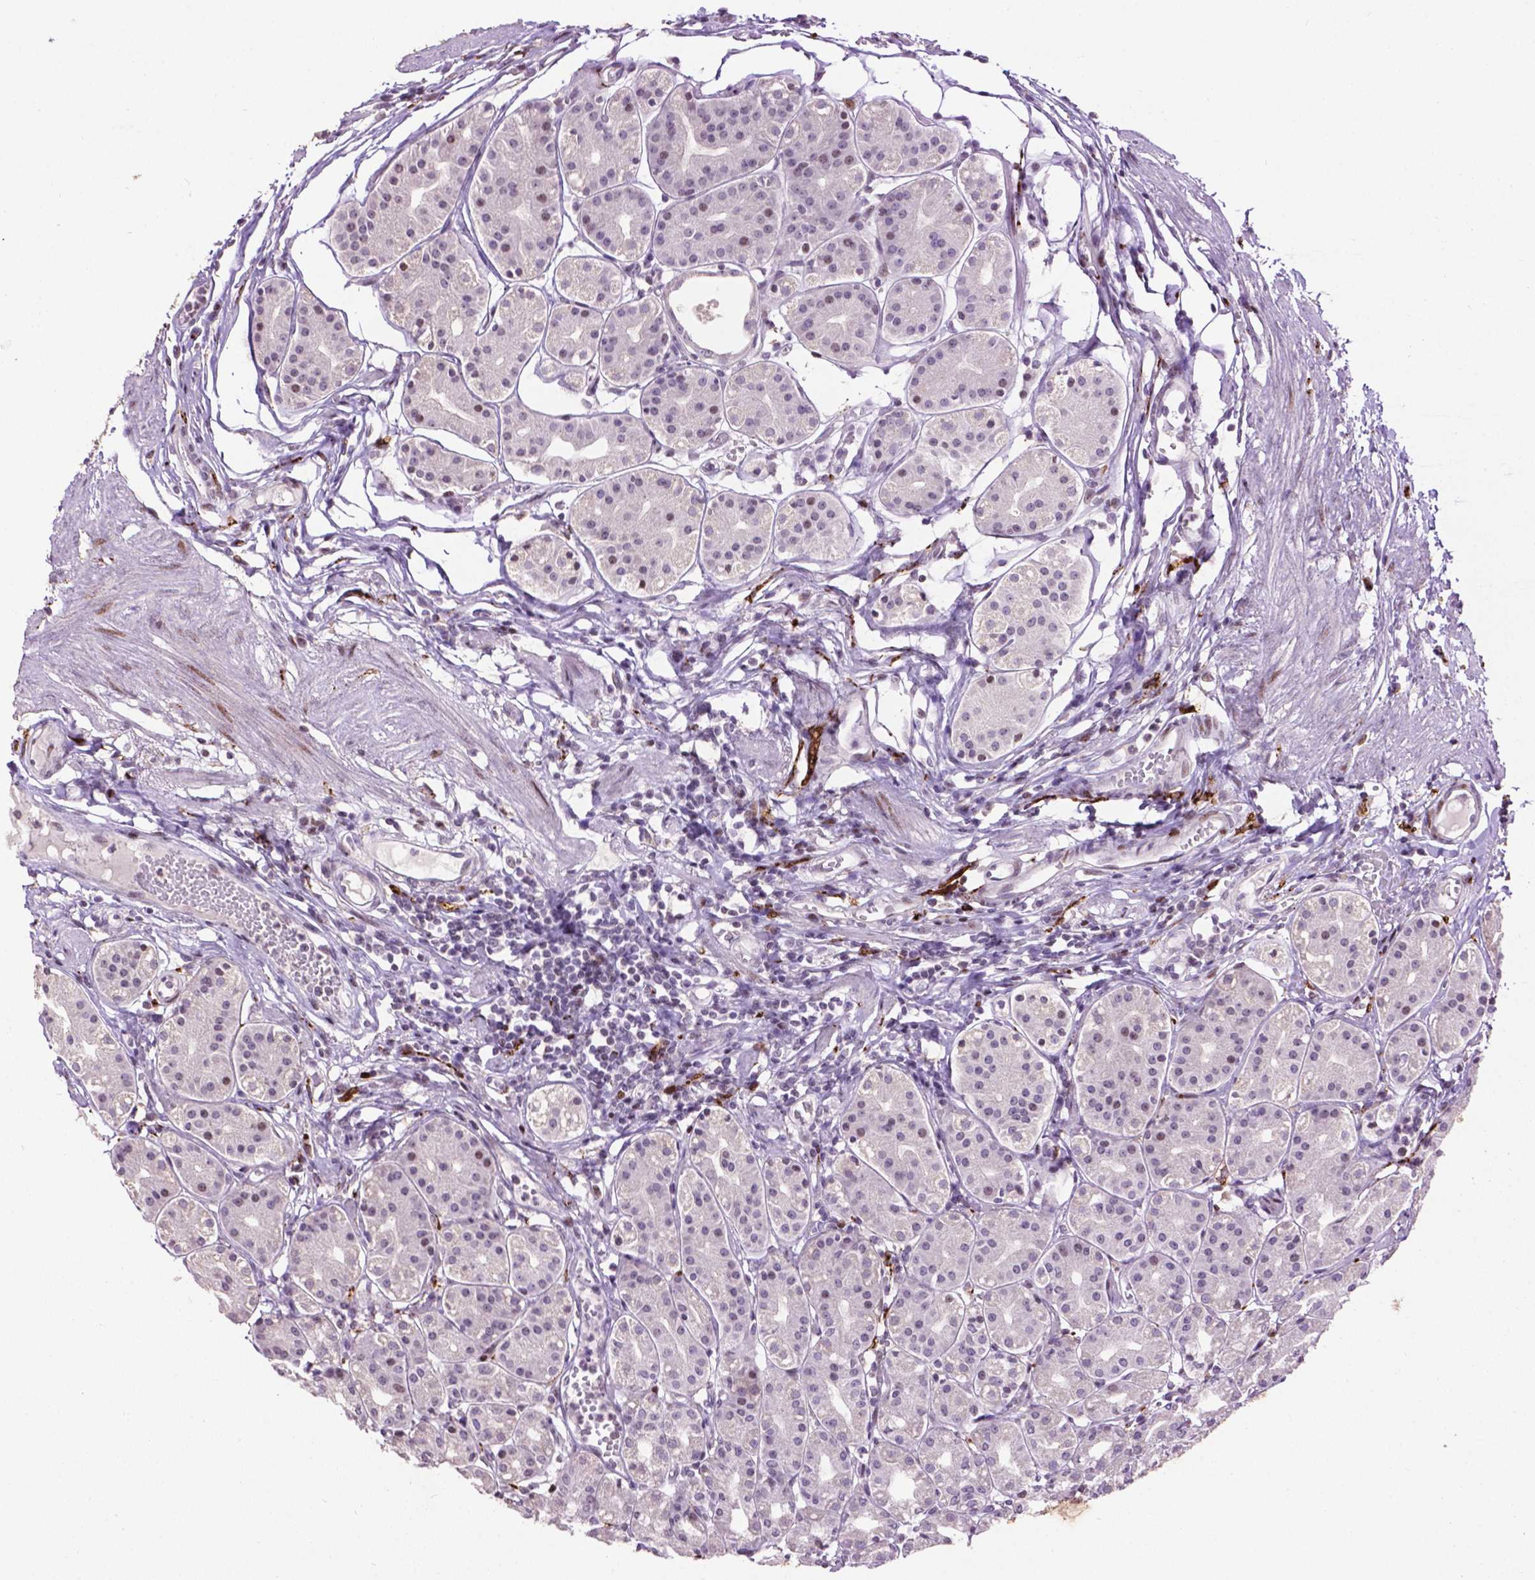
{"staining": {"intensity": "moderate", "quantity": "<25%", "location": "nuclear"}, "tissue": "stomach", "cell_type": "Glandular cells", "image_type": "normal", "snomed": [{"axis": "morphology", "description": "Normal tissue, NOS"}, {"axis": "topography", "description": "Skeletal muscle"}, {"axis": "topography", "description": "Stomach"}], "caption": "Unremarkable stomach reveals moderate nuclear positivity in about <25% of glandular cells, visualized by immunohistochemistry. (Stains: DAB (3,3'-diaminobenzidine) in brown, nuclei in blue, Microscopy: brightfield microscopy at high magnification).", "gene": "TH", "patient": {"sex": "female", "age": 57}}